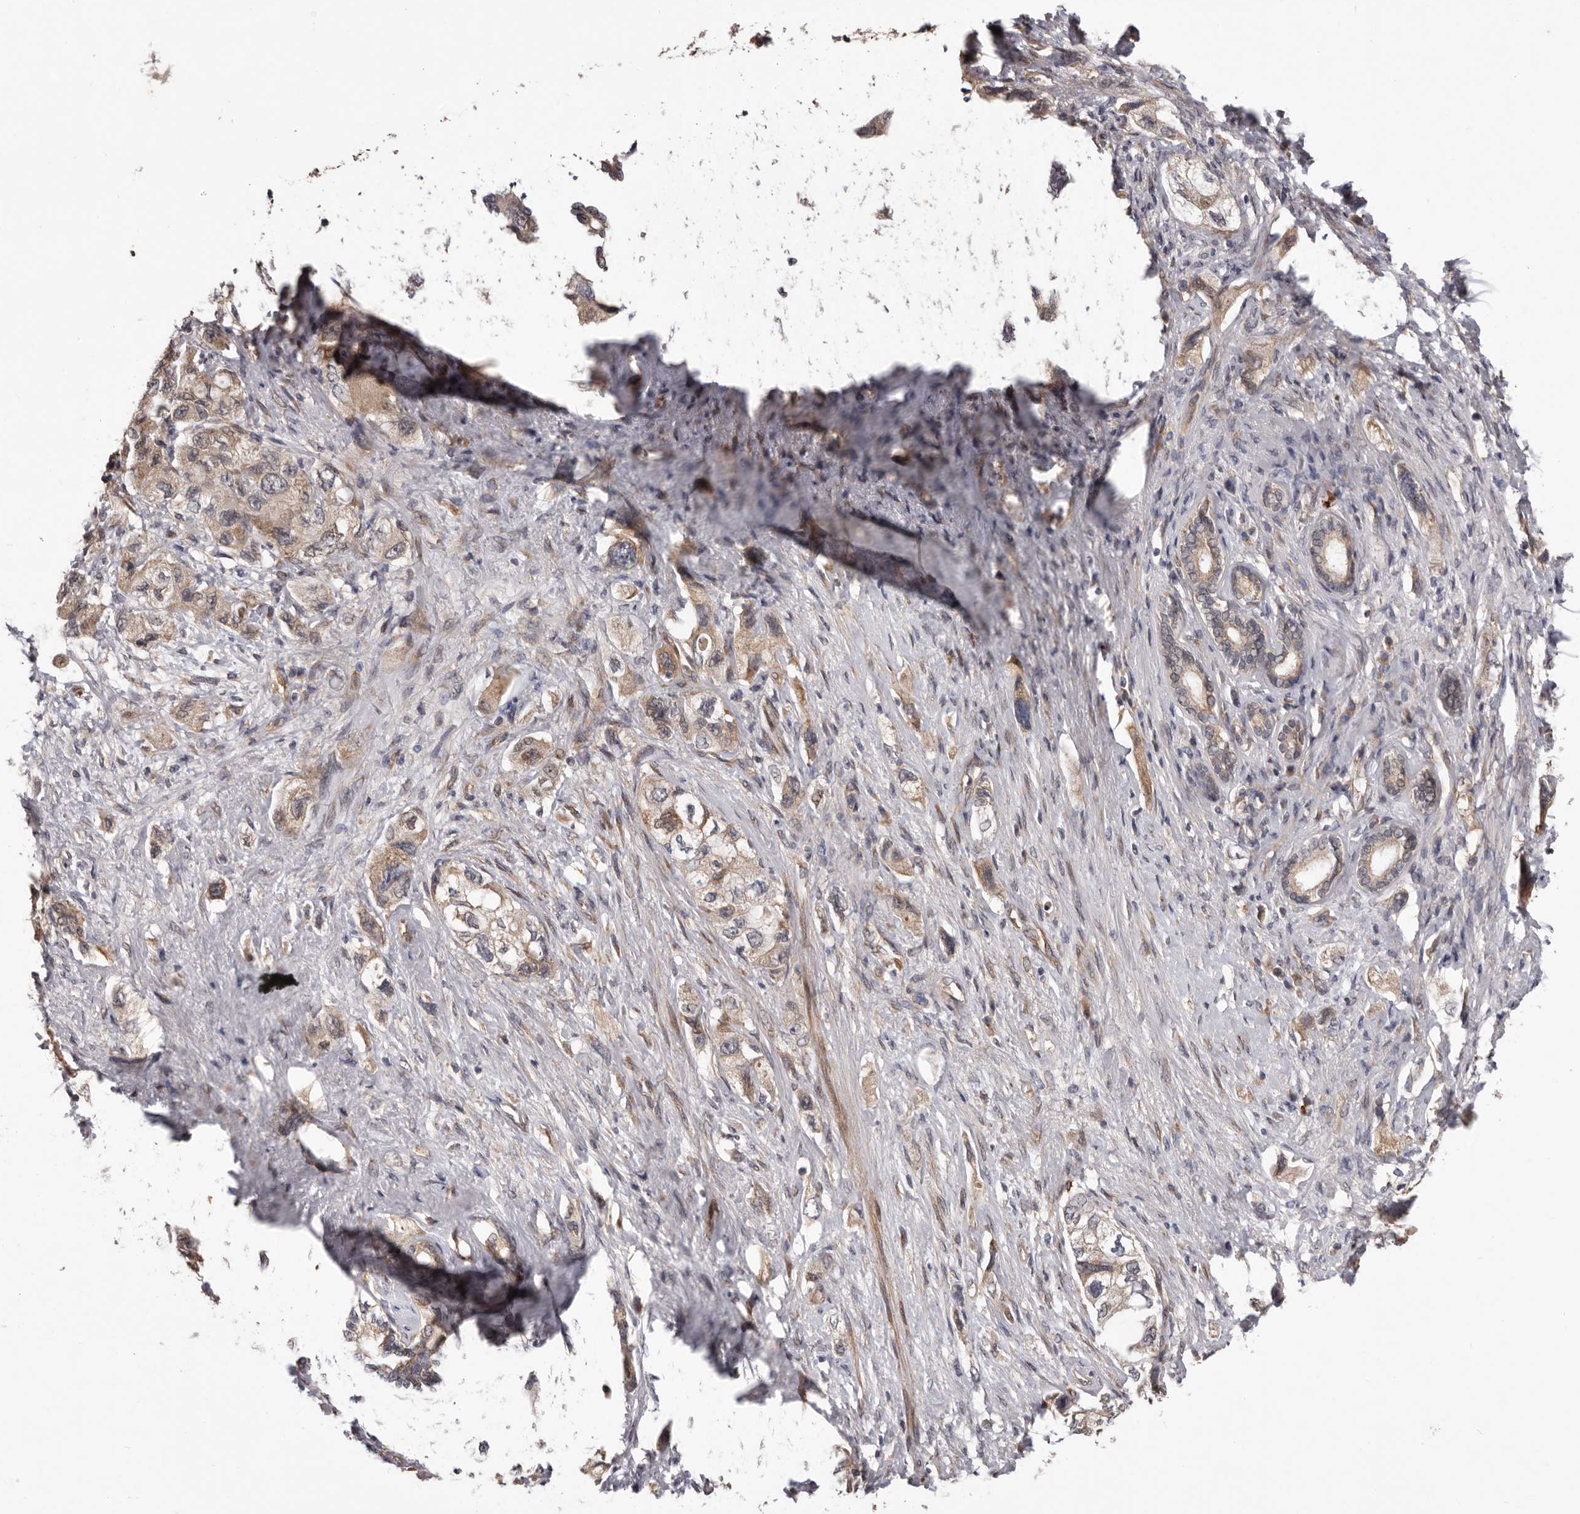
{"staining": {"intensity": "weak", "quantity": ">75%", "location": "cytoplasmic/membranous"}, "tissue": "pancreatic cancer", "cell_type": "Tumor cells", "image_type": "cancer", "snomed": [{"axis": "morphology", "description": "Adenocarcinoma, NOS"}, {"axis": "topography", "description": "Pancreas"}], "caption": "This image displays IHC staining of pancreatic cancer (adenocarcinoma), with low weak cytoplasmic/membranous positivity in approximately >75% of tumor cells.", "gene": "PRKD1", "patient": {"sex": "female", "age": 73}}